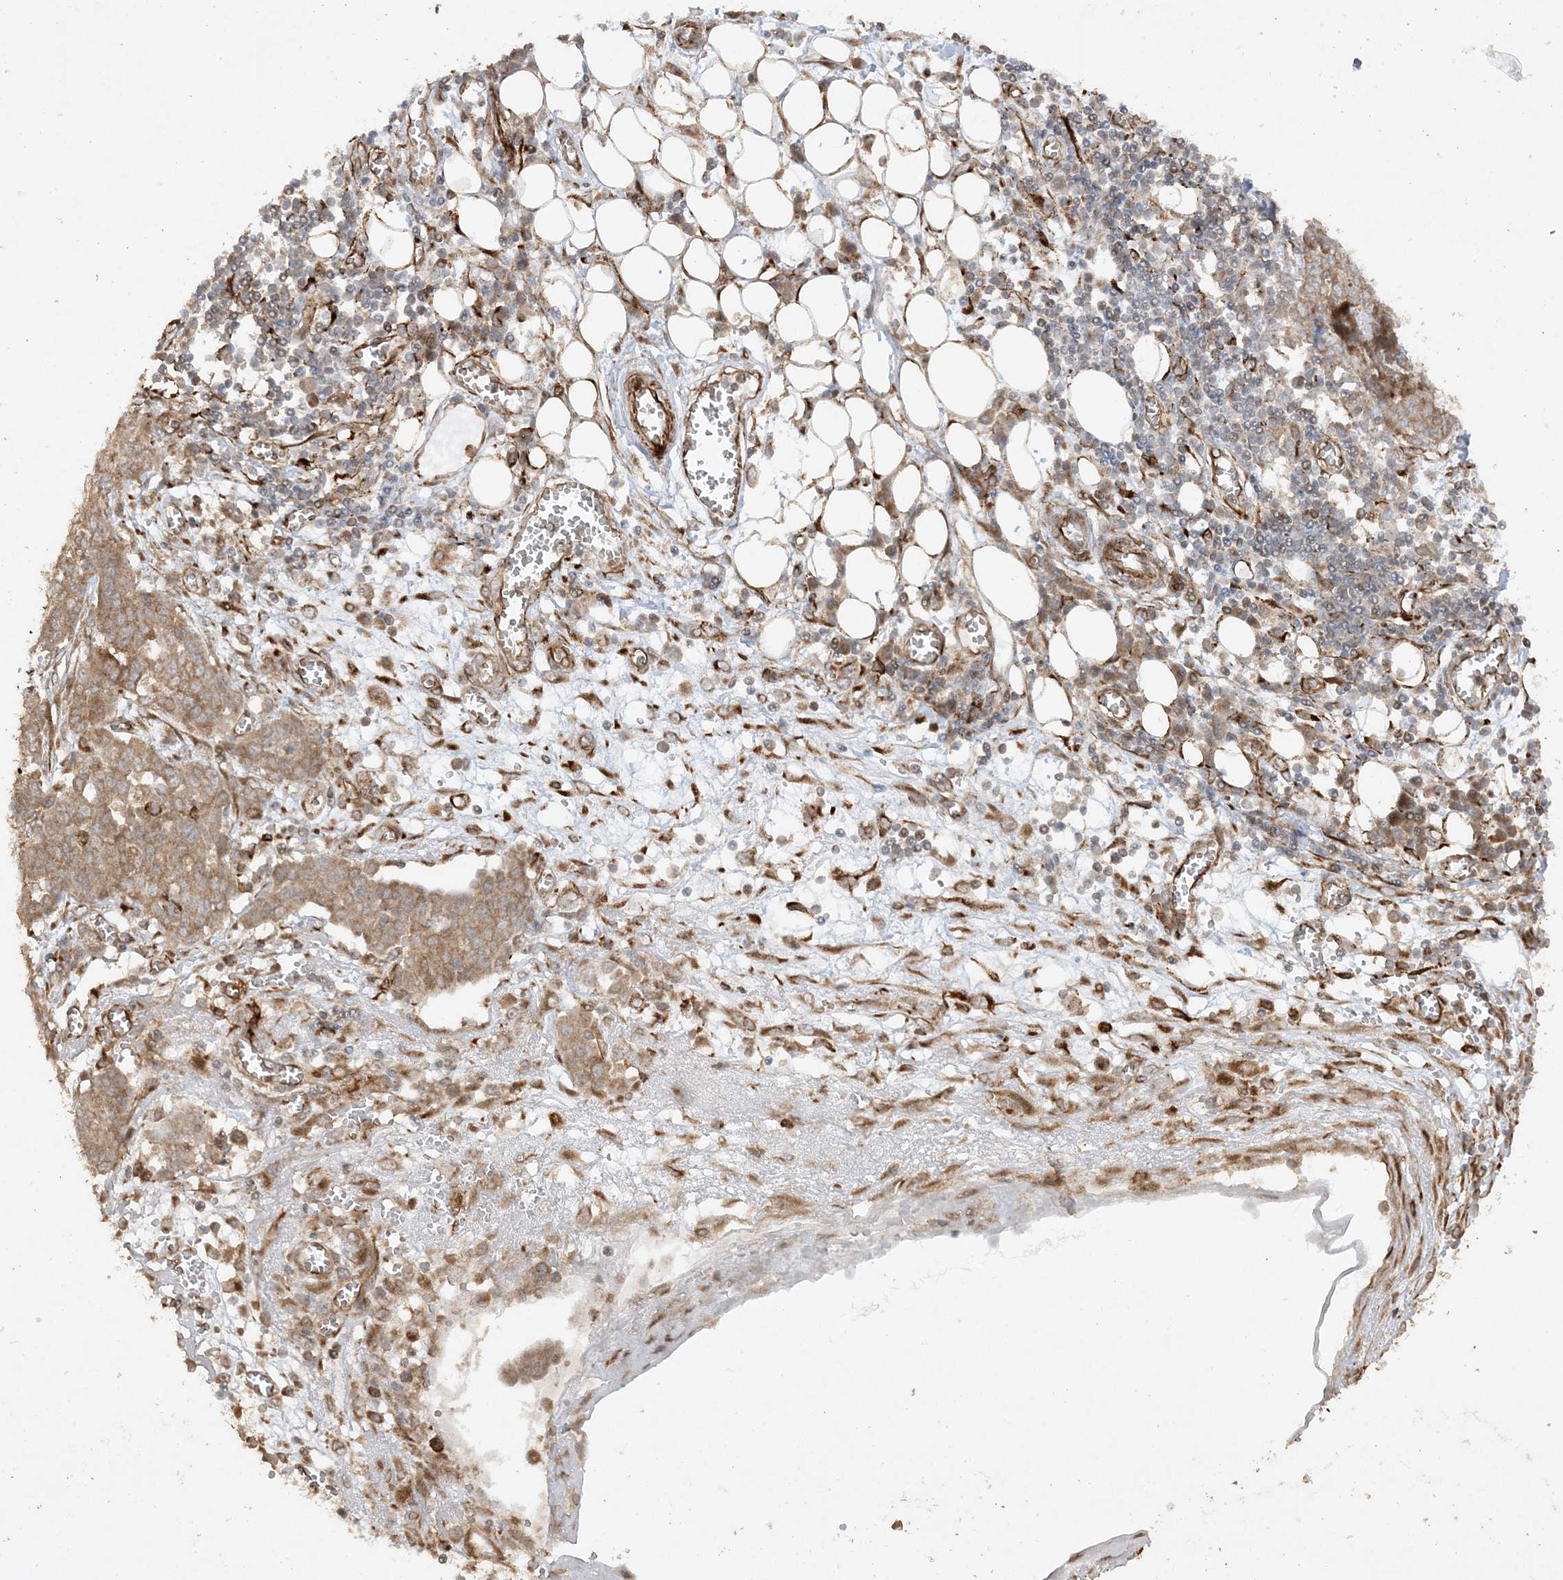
{"staining": {"intensity": "moderate", "quantity": ">75%", "location": "cytoplasmic/membranous"}, "tissue": "ovarian cancer", "cell_type": "Tumor cells", "image_type": "cancer", "snomed": [{"axis": "morphology", "description": "Cystadenocarcinoma, serous, NOS"}, {"axis": "topography", "description": "Soft tissue"}, {"axis": "topography", "description": "Ovary"}], "caption": "Immunohistochemistry (IHC) image of neoplastic tissue: human ovarian cancer stained using IHC shows medium levels of moderate protein expression localized specifically in the cytoplasmic/membranous of tumor cells, appearing as a cytoplasmic/membranous brown color.", "gene": "AVPI1", "patient": {"sex": "female", "age": 57}}